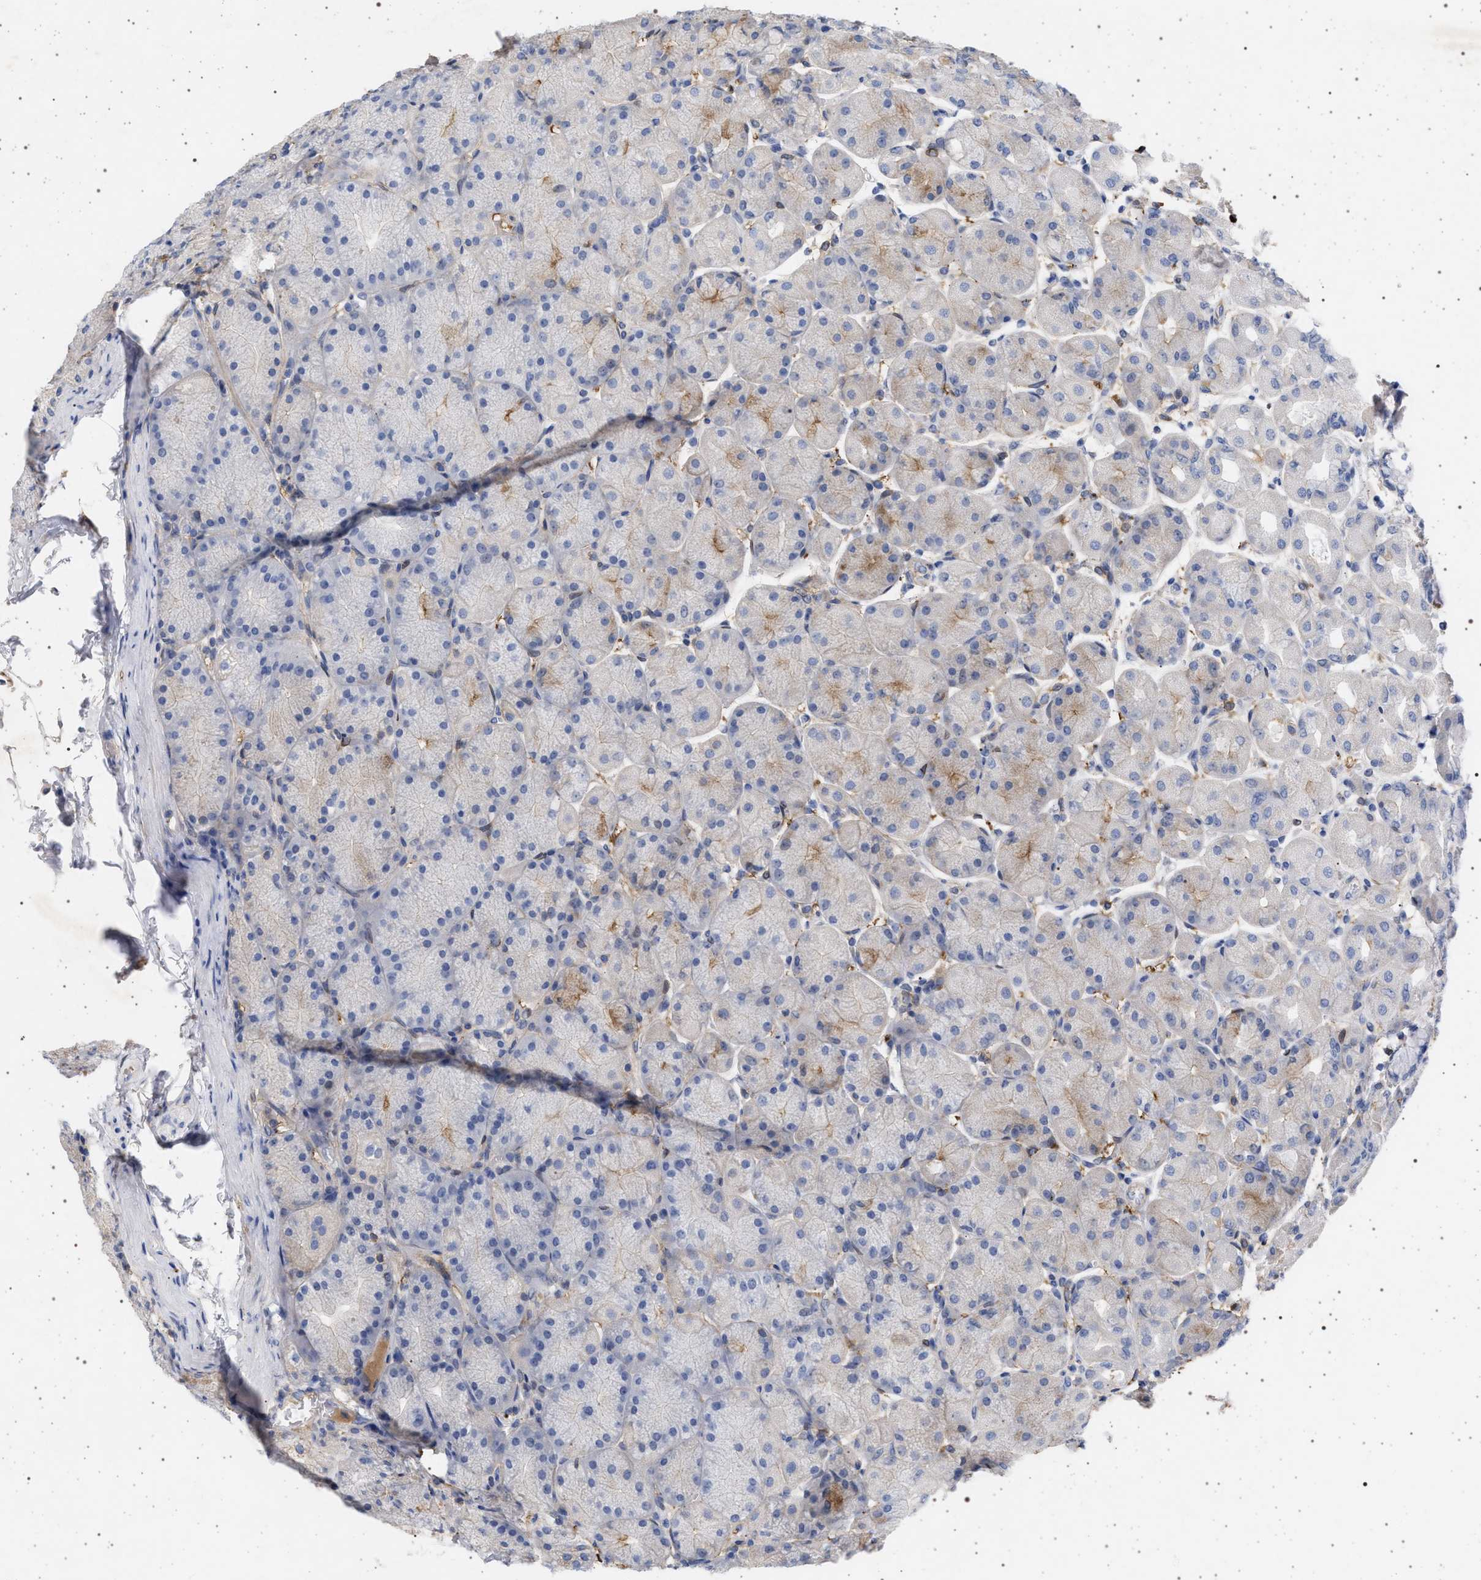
{"staining": {"intensity": "weak", "quantity": "<25%", "location": "cytoplasmic/membranous"}, "tissue": "stomach", "cell_type": "Glandular cells", "image_type": "normal", "snomed": [{"axis": "morphology", "description": "Normal tissue, NOS"}, {"axis": "topography", "description": "Stomach, upper"}], "caption": "The immunohistochemistry photomicrograph has no significant positivity in glandular cells of stomach.", "gene": "PLG", "patient": {"sex": "female", "age": 56}}